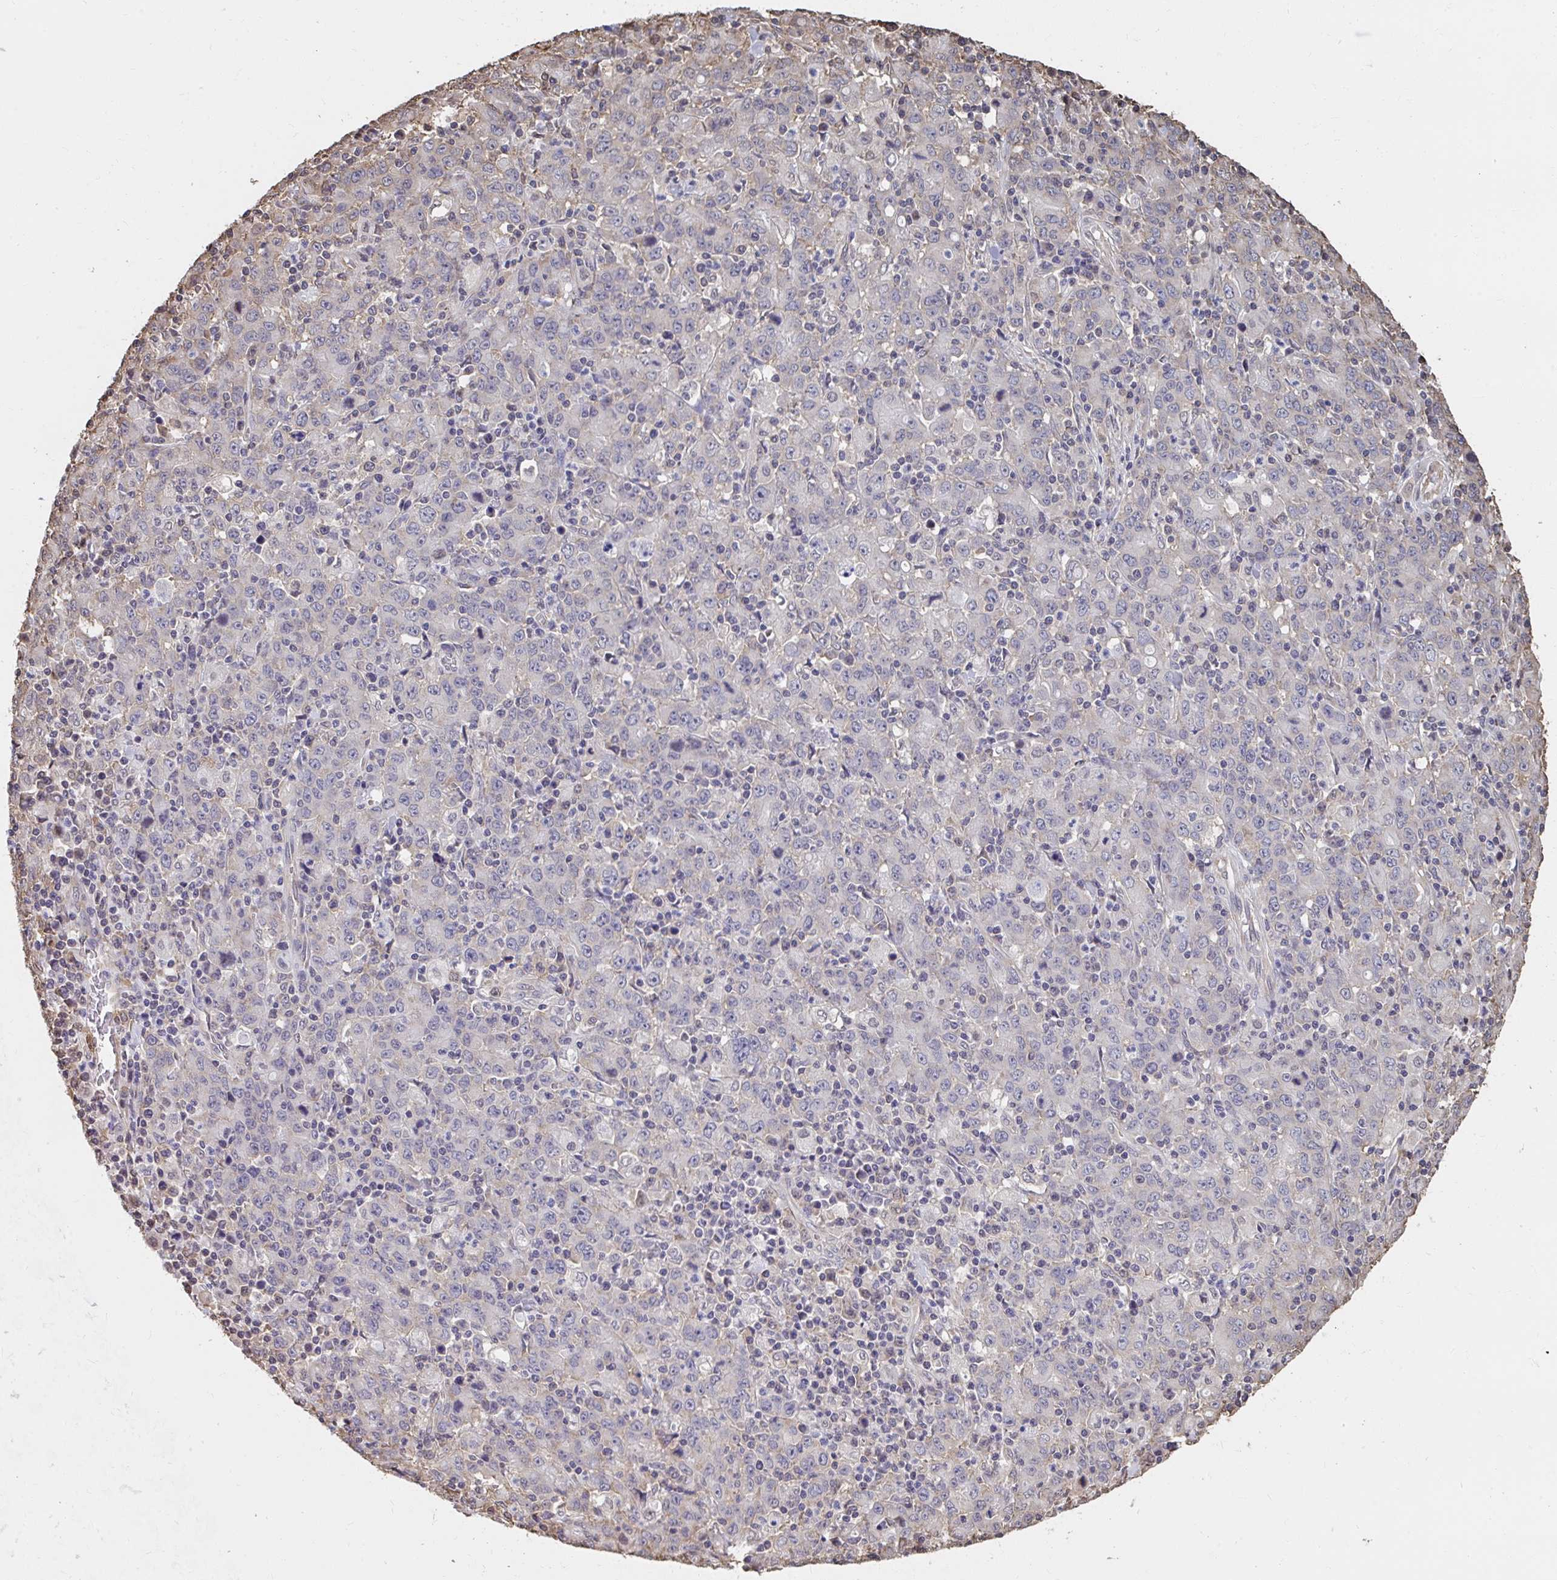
{"staining": {"intensity": "negative", "quantity": "none", "location": "none"}, "tissue": "stomach cancer", "cell_type": "Tumor cells", "image_type": "cancer", "snomed": [{"axis": "morphology", "description": "Adenocarcinoma, NOS"}, {"axis": "topography", "description": "Stomach, upper"}], "caption": "Photomicrograph shows no significant protein staining in tumor cells of stomach cancer.", "gene": "SYNCRIP", "patient": {"sex": "male", "age": 69}}